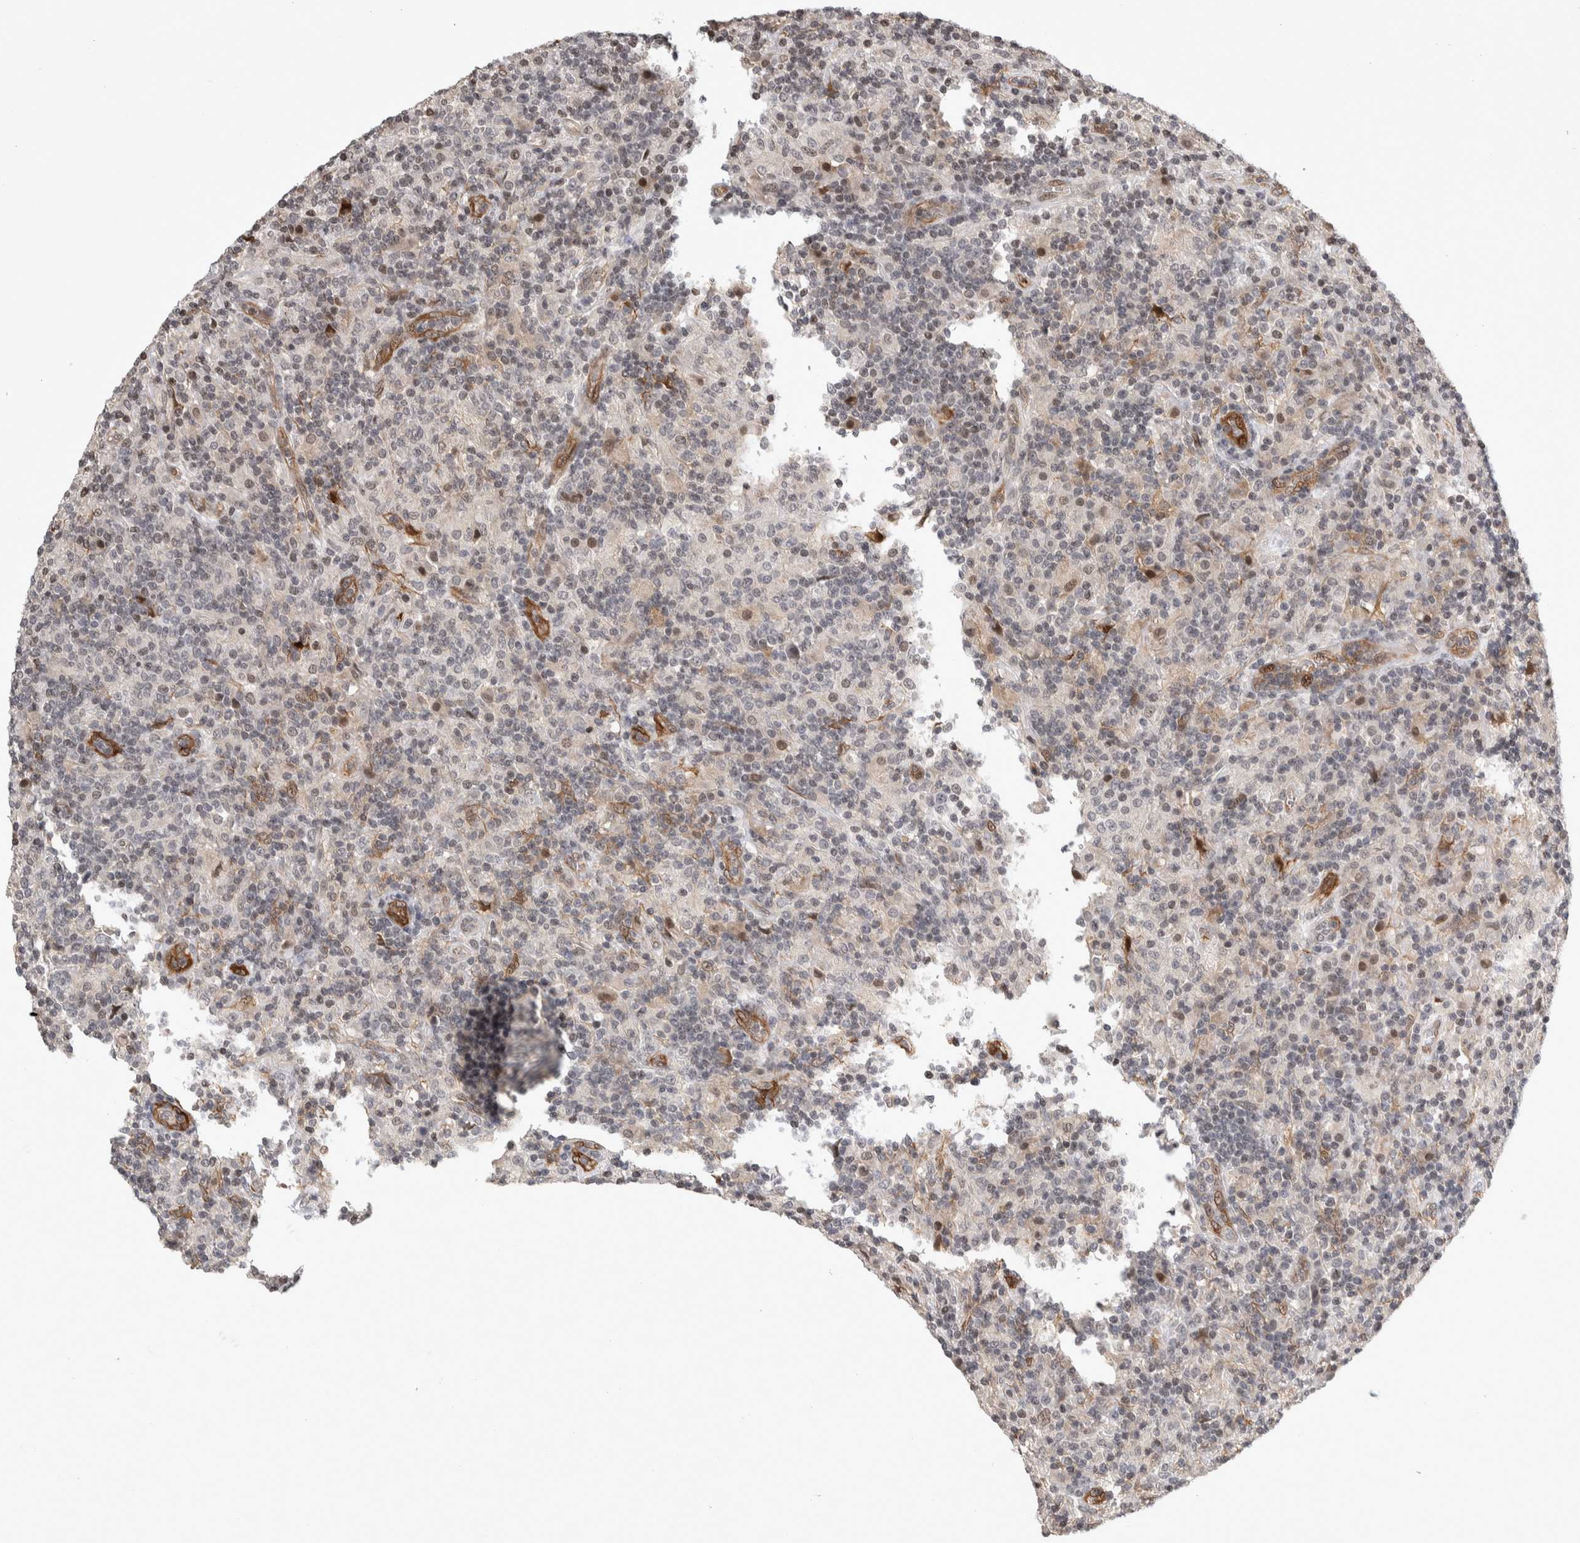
{"staining": {"intensity": "negative", "quantity": "none", "location": "none"}, "tissue": "lymphoma", "cell_type": "Tumor cells", "image_type": "cancer", "snomed": [{"axis": "morphology", "description": "Hodgkin's disease, NOS"}, {"axis": "topography", "description": "Lymph node"}], "caption": "Immunohistochemistry of Hodgkin's disease reveals no positivity in tumor cells.", "gene": "ZSCAN21", "patient": {"sex": "male", "age": 70}}